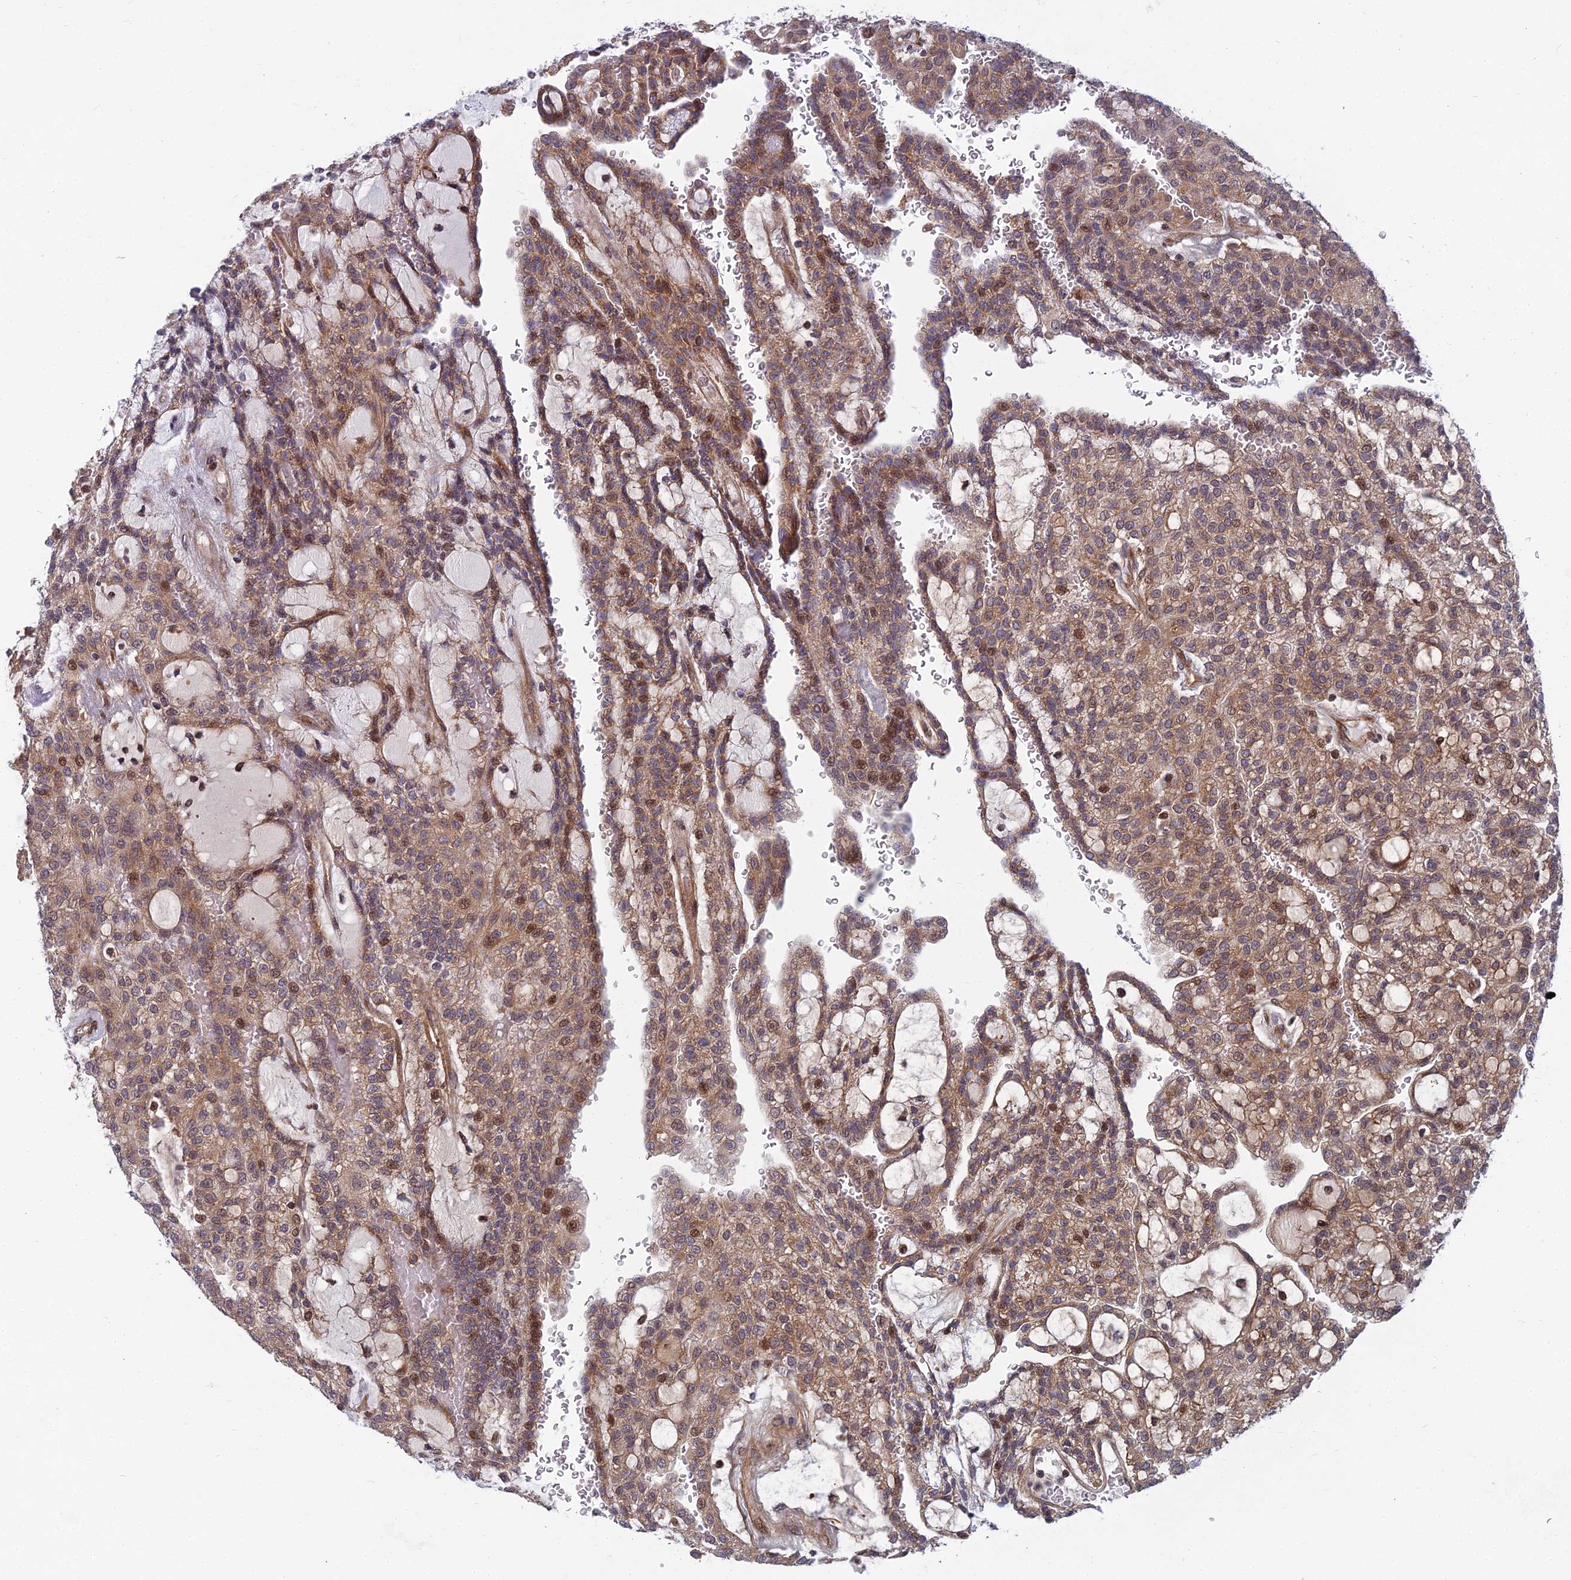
{"staining": {"intensity": "moderate", "quantity": ">75%", "location": "cytoplasmic/membranous,nuclear"}, "tissue": "renal cancer", "cell_type": "Tumor cells", "image_type": "cancer", "snomed": [{"axis": "morphology", "description": "Adenocarcinoma, NOS"}, {"axis": "topography", "description": "Kidney"}], "caption": "Human adenocarcinoma (renal) stained with a brown dye exhibits moderate cytoplasmic/membranous and nuclear positive positivity in about >75% of tumor cells.", "gene": "COMMD2", "patient": {"sex": "male", "age": 63}}